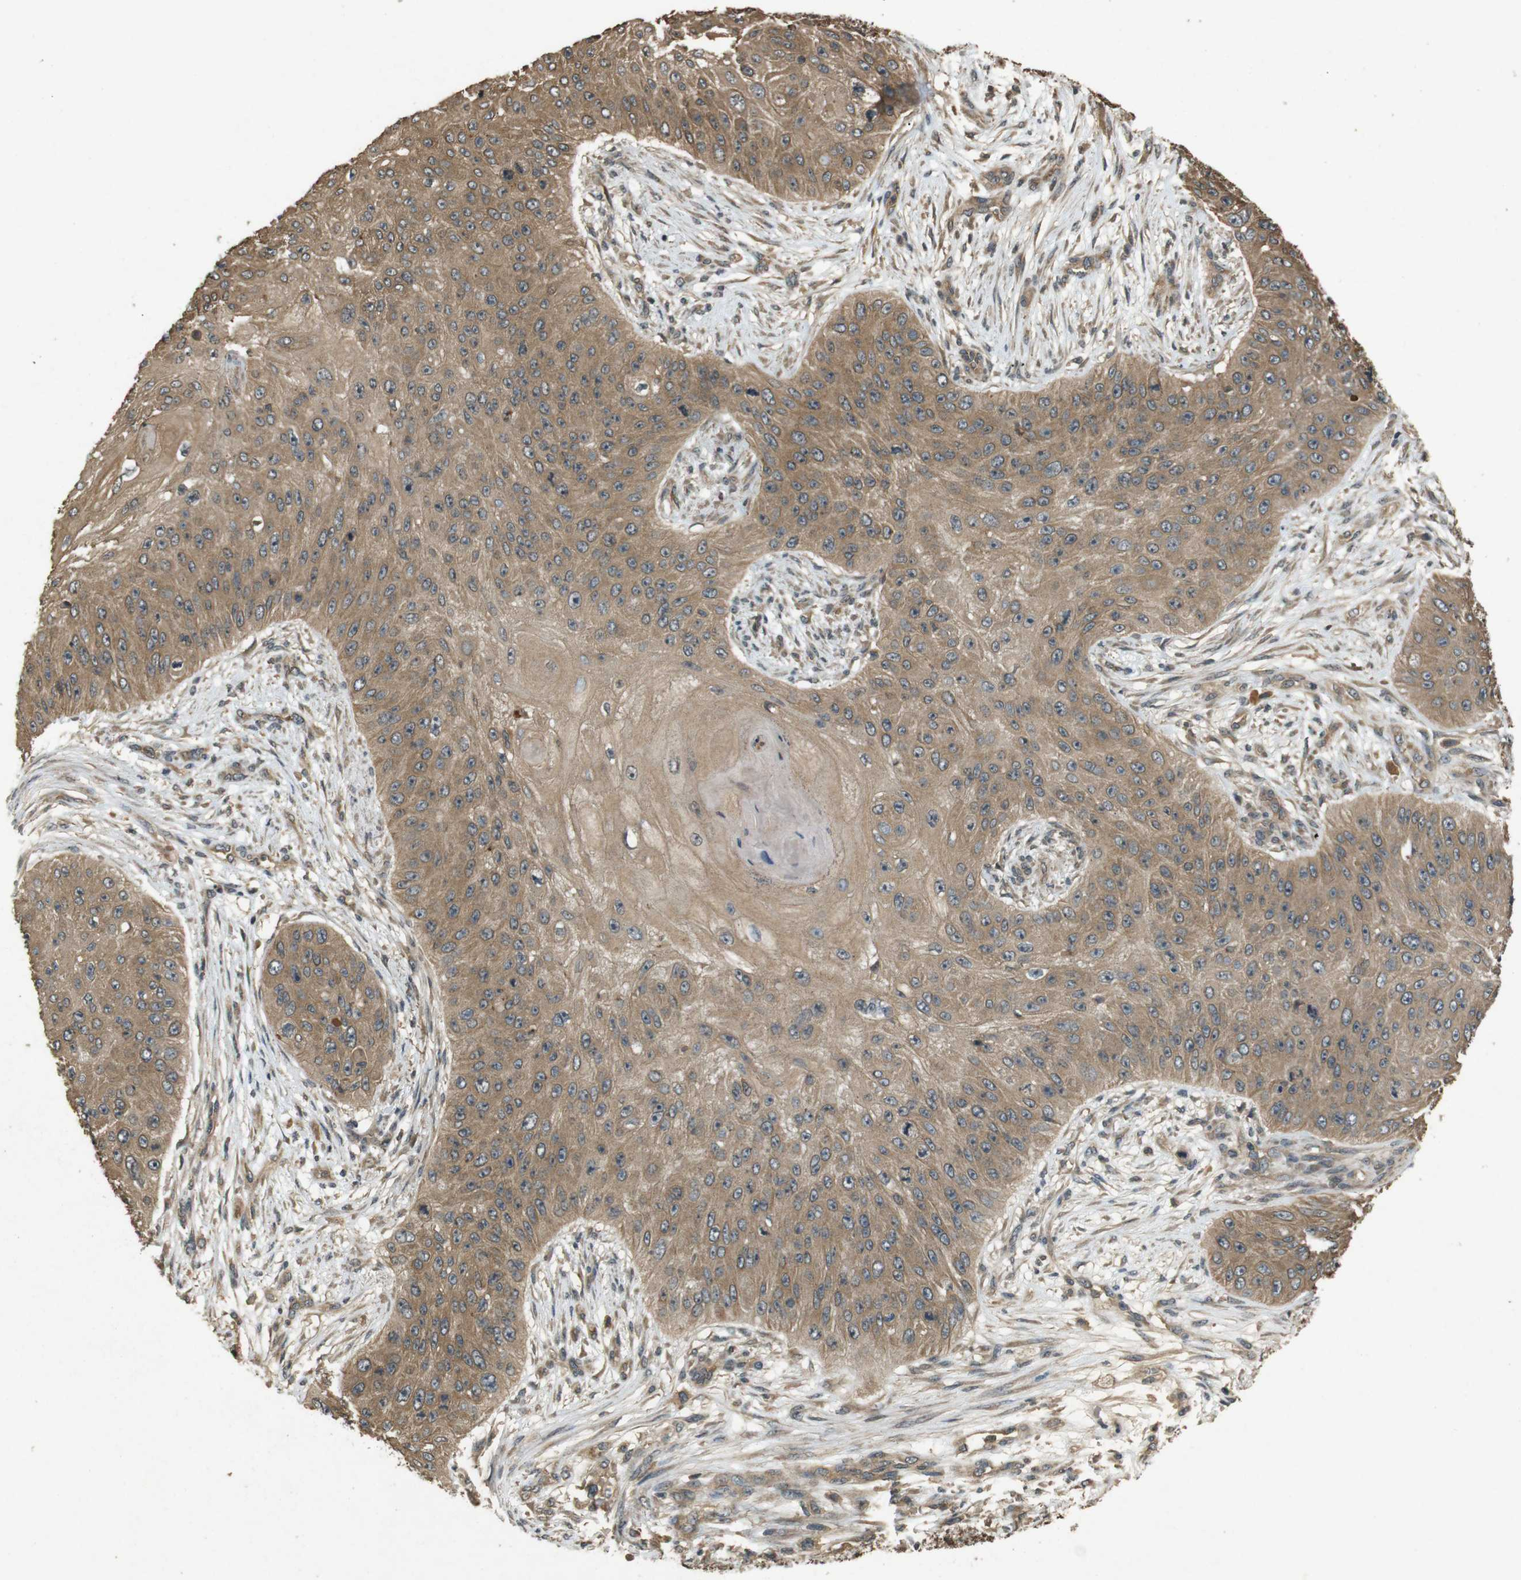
{"staining": {"intensity": "moderate", "quantity": ">75%", "location": "cytoplasmic/membranous"}, "tissue": "skin cancer", "cell_type": "Tumor cells", "image_type": "cancer", "snomed": [{"axis": "morphology", "description": "Squamous cell carcinoma, NOS"}, {"axis": "topography", "description": "Skin"}], "caption": "Squamous cell carcinoma (skin) stained with DAB (3,3'-diaminobenzidine) immunohistochemistry reveals medium levels of moderate cytoplasmic/membranous expression in about >75% of tumor cells.", "gene": "TAP1", "patient": {"sex": "female", "age": 80}}